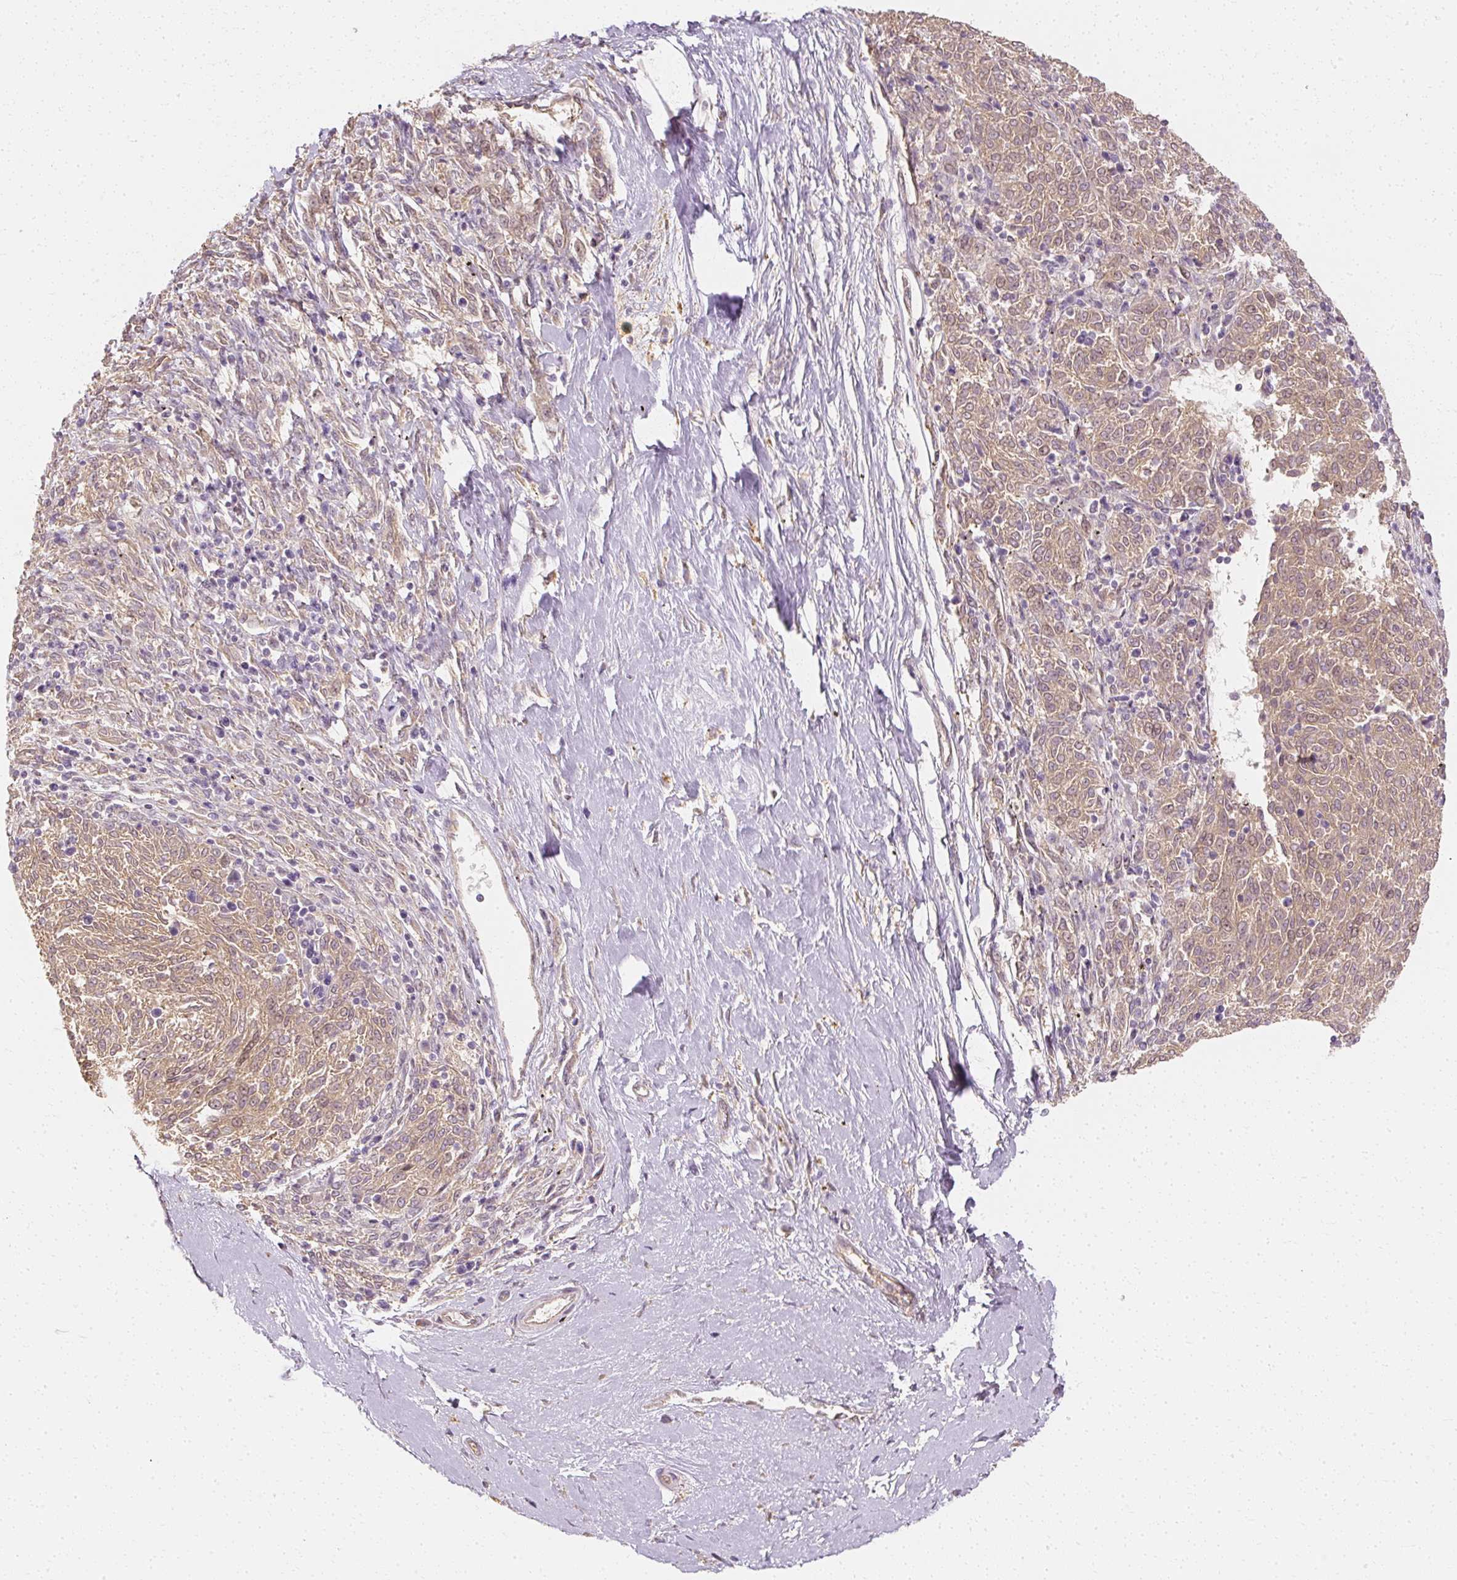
{"staining": {"intensity": "moderate", "quantity": ">75%", "location": "cytoplasmic/membranous"}, "tissue": "melanoma", "cell_type": "Tumor cells", "image_type": "cancer", "snomed": [{"axis": "morphology", "description": "Malignant melanoma, NOS"}, {"axis": "topography", "description": "Skin"}], "caption": "Protein expression analysis of malignant melanoma shows moderate cytoplasmic/membranous staining in approximately >75% of tumor cells.", "gene": "GNAQ", "patient": {"sex": "female", "age": 72}}